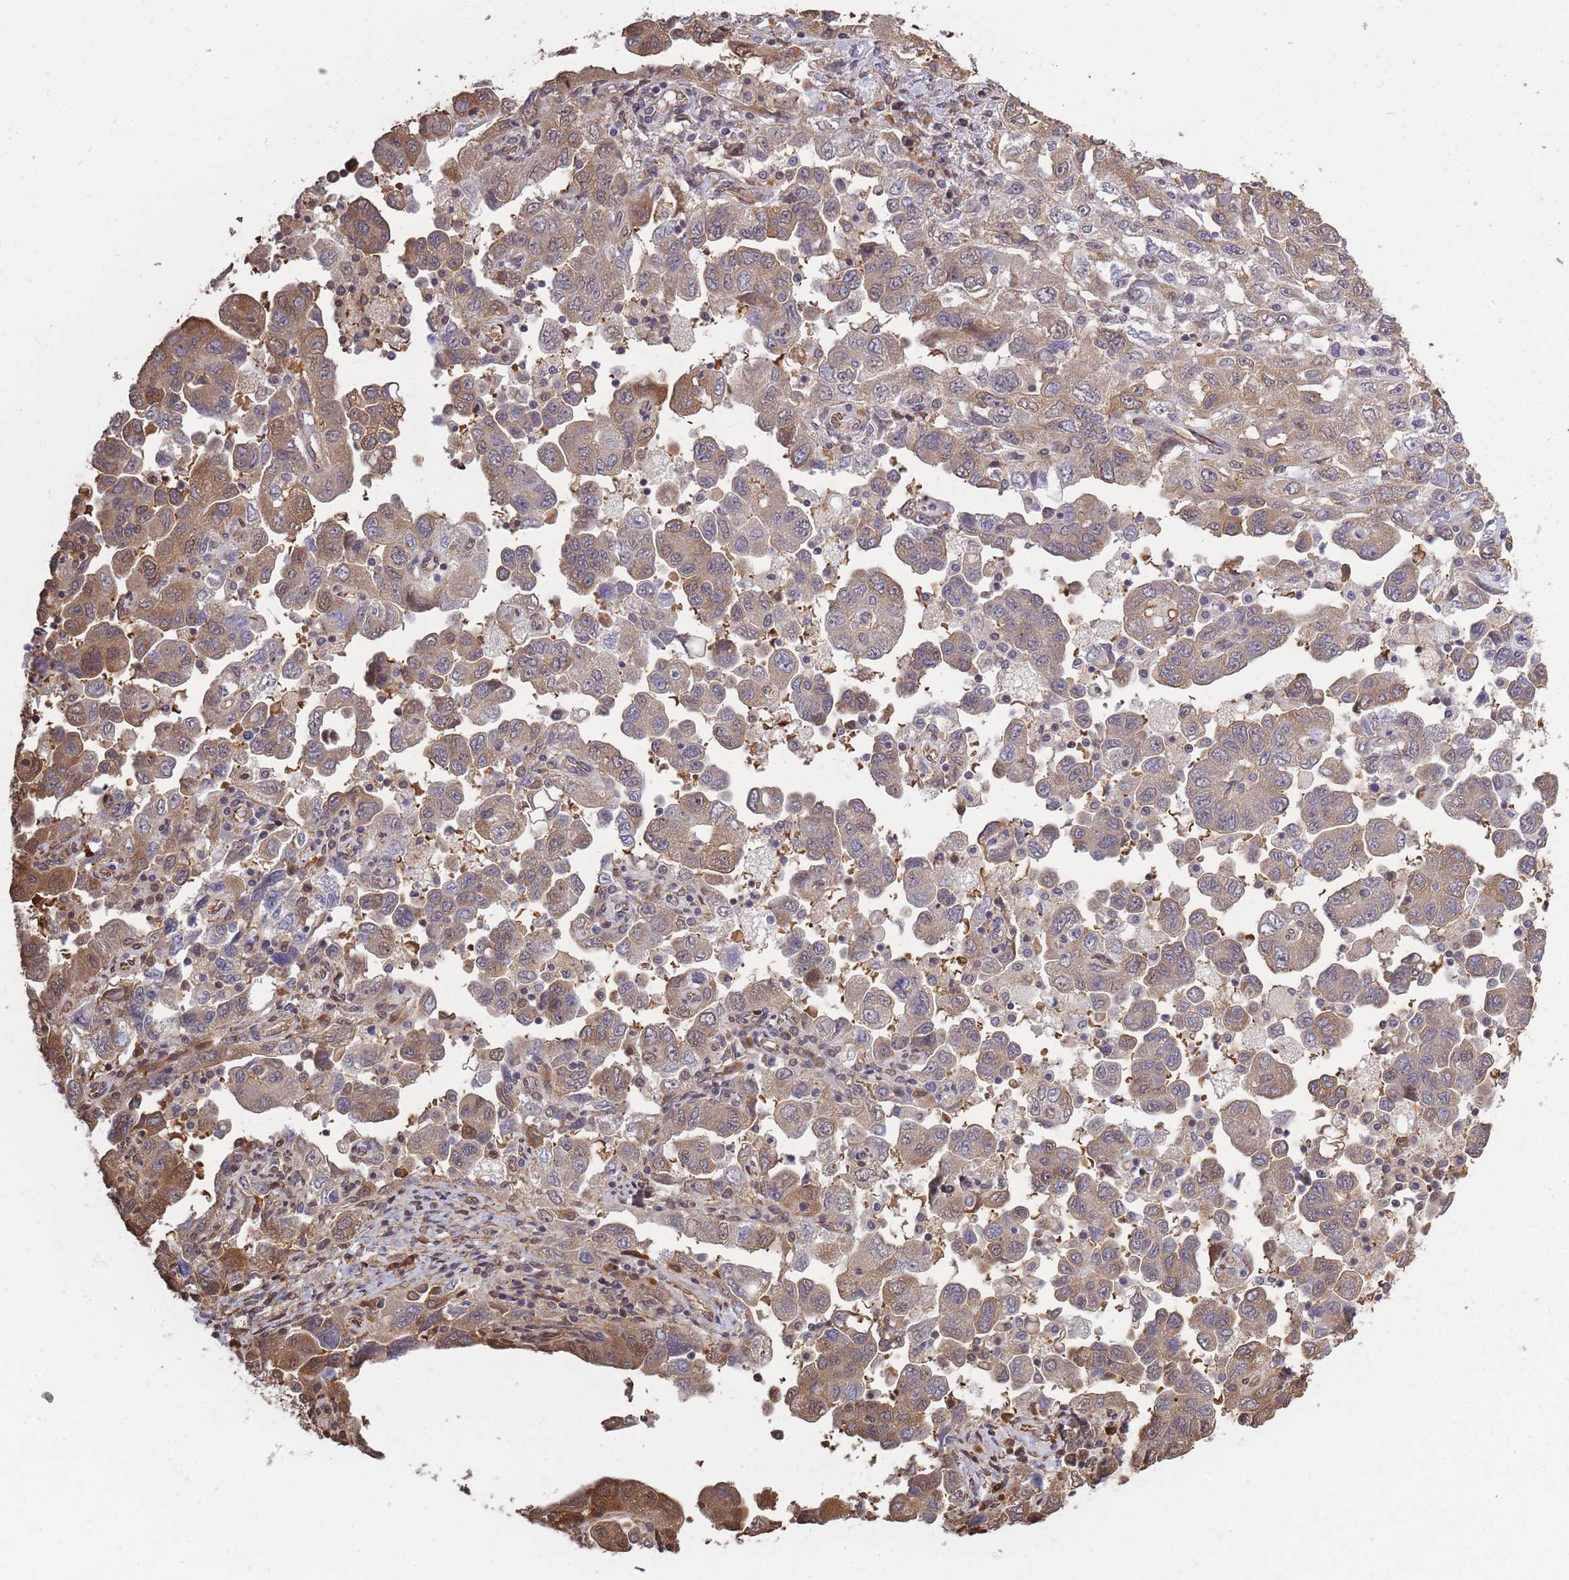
{"staining": {"intensity": "weak", "quantity": ">75%", "location": "cytoplasmic/membranous"}, "tissue": "ovarian cancer", "cell_type": "Tumor cells", "image_type": "cancer", "snomed": [{"axis": "morphology", "description": "Carcinoma, NOS"}, {"axis": "morphology", "description": "Cystadenocarcinoma, serous, NOS"}, {"axis": "topography", "description": "Ovary"}], "caption": "IHC staining of ovarian cancer, which reveals low levels of weak cytoplasmic/membranous positivity in about >75% of tumor cells indicating weak cytoplasmic/membranous protein positivity. The staining was performed using DAB (3,3'-diaminobenzidine) (brown) for protein detection and nuclei were counterstained in hematoxylin (blue).", "gene": "ARL13B", "patient": {"sex": "female", "age": 69}}